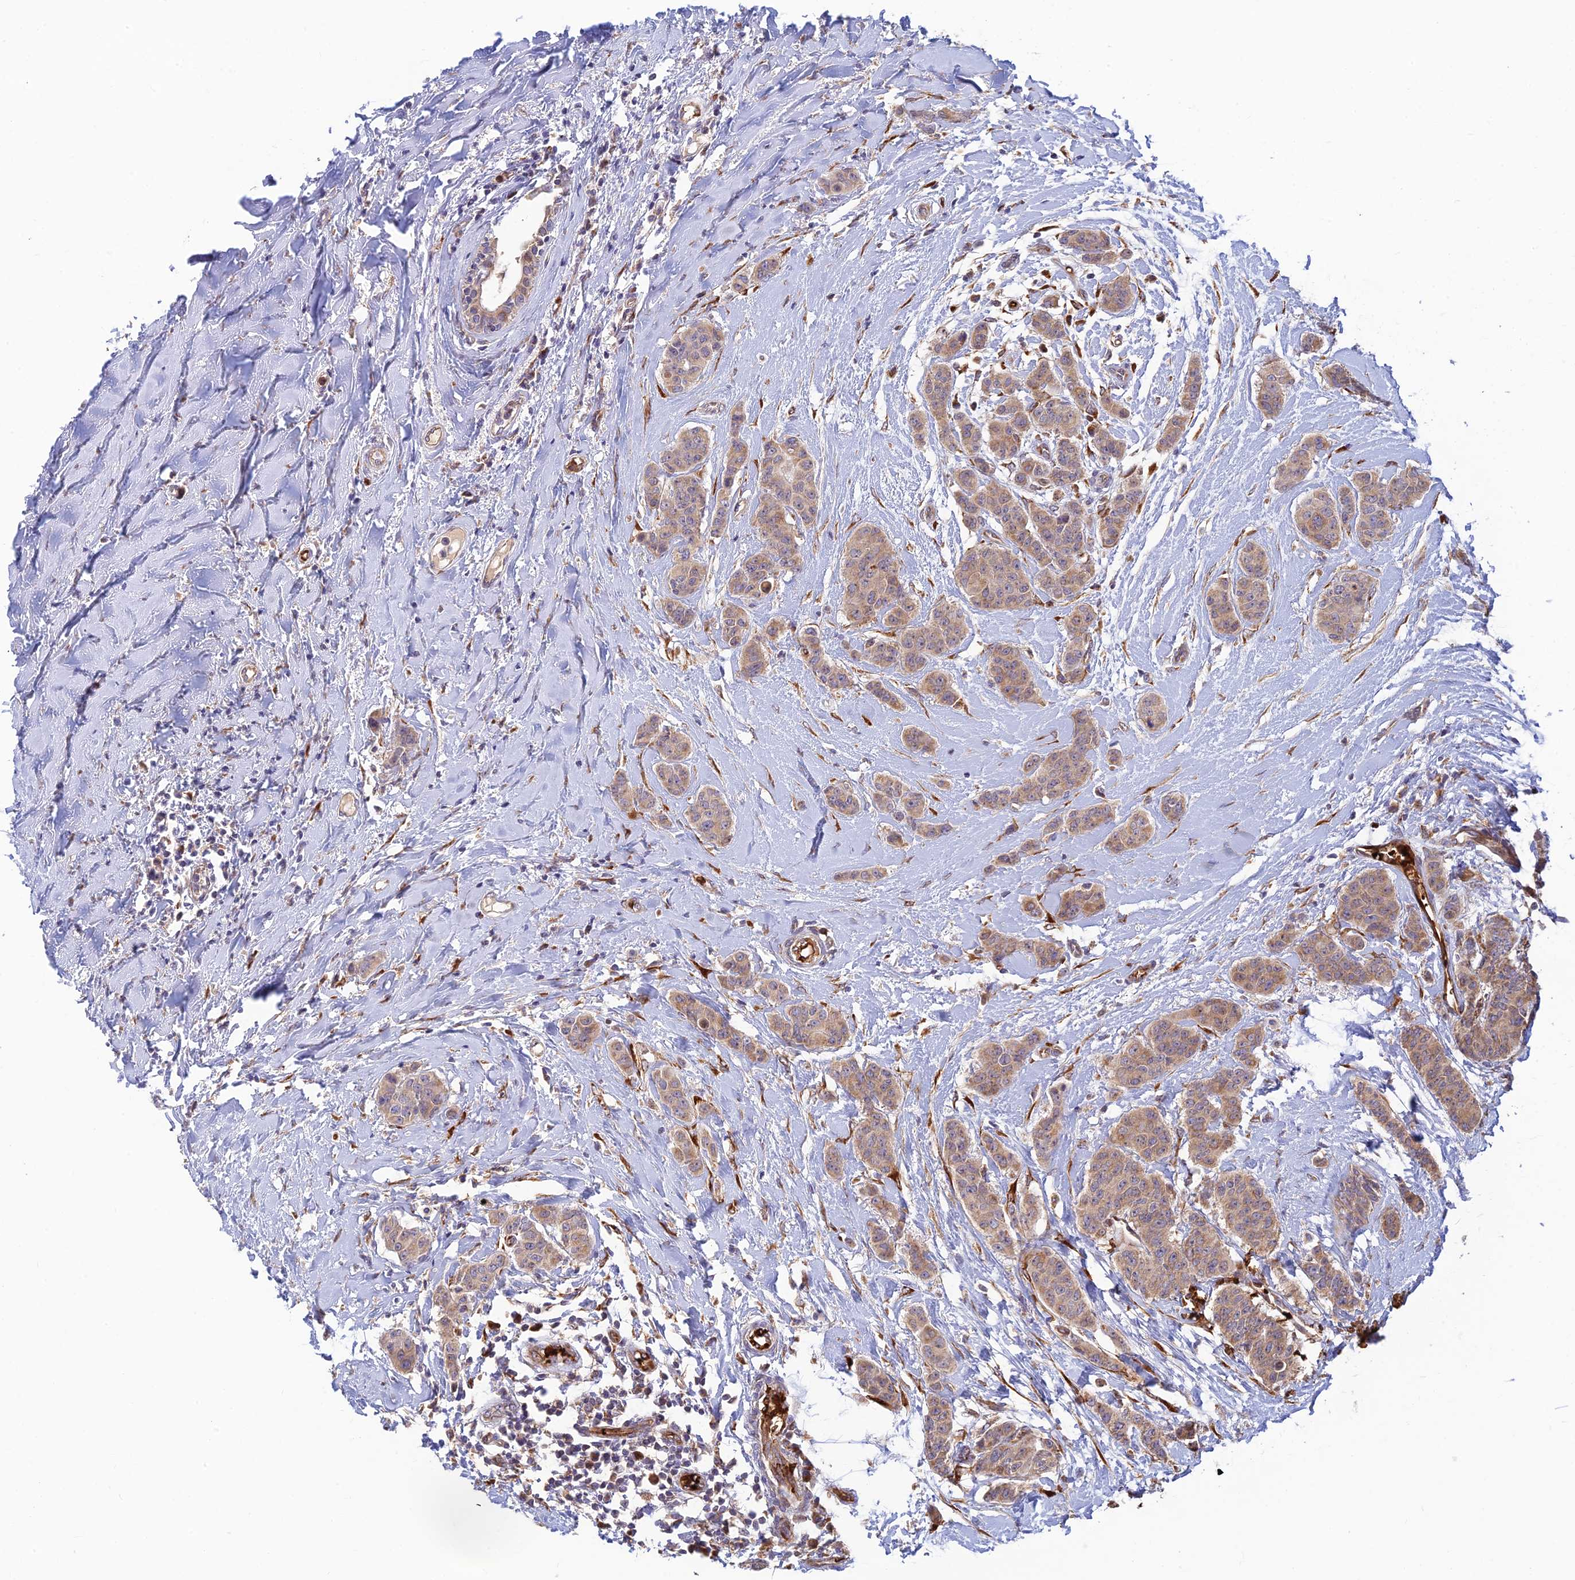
{"staining": {"intensity": "moderate", "quantity": ">75%", "location": "cytoplasmic/membranous"}, "tissue": "breast cancer", "cell_type": "Tumor cells", "image_type": "cancer", "snomed": [{"axis": "morphology", "description": "Duct carcinoma"}, {"axis": "topography", "description": "Breast"}], "caption": "IHC staining of breast cancer, which exhibits medium levels of moderate cytoplasmic/membranous positivity in about >75% of tumor cells indicating moderate cytoplasmic/membranous protein positivity. The staining was performed using DAB (brown) for protein detection and nuclei were counterstained in hematoxylin (blue).", "gene": "UFSP2", "patient": {"sex": "female", "age": 40}}